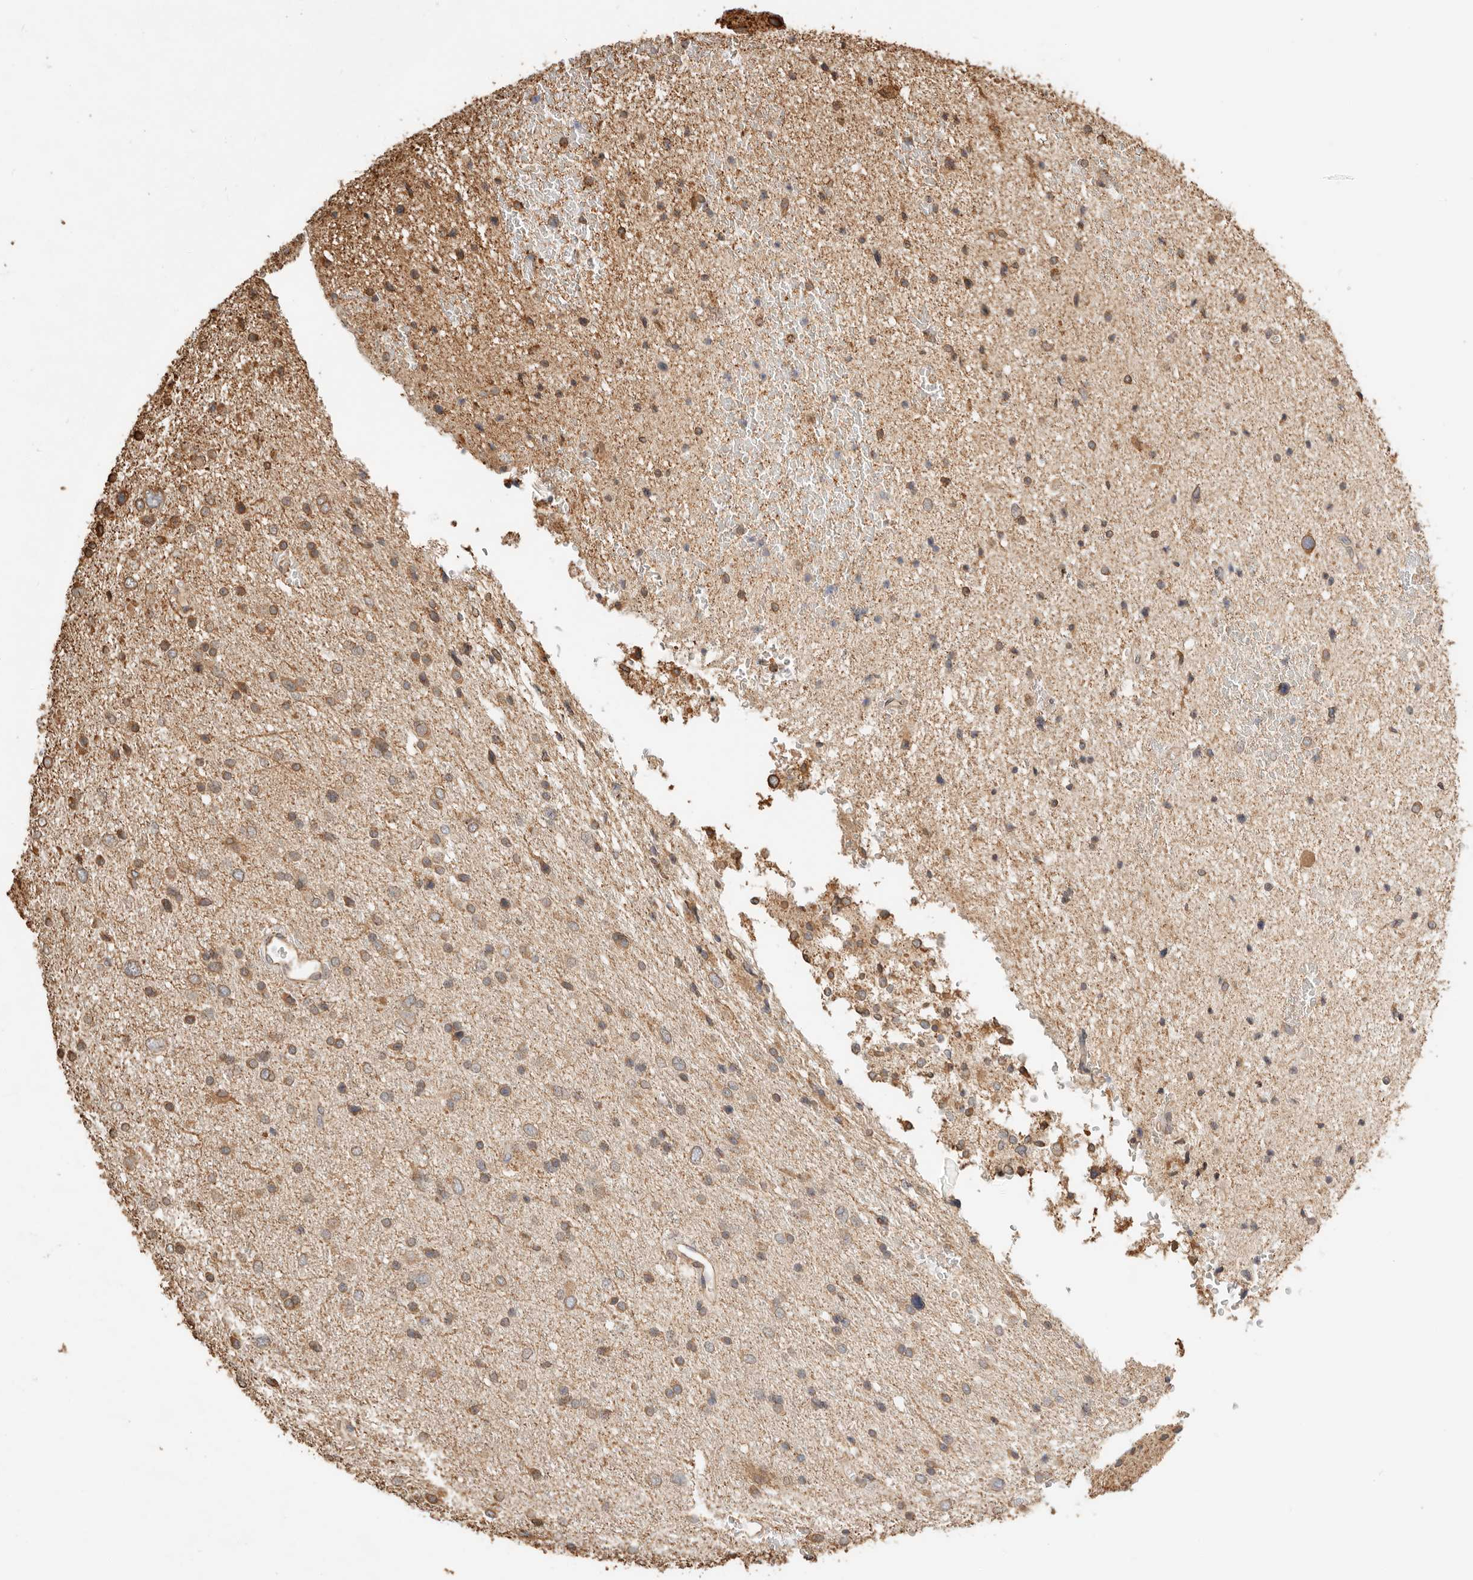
{"staining": {"intensity": "moderate", "quantity": ">75%", "location": "cytoplasmic/membranous"}, "tissue": "glioma", "cell_type": "Tumor cells", "image_type": "cancer", "snomed": [{"axis": "morphology", "description": "Glioma, malignant, Low grade"}, {"axis": "topography", "description": "Cerebral cortex"}], "caption": "Glioma was stained to show a protein in brown. There is medium levels of moderate cytoplasmic/membranous positivity in approximately >75% of tumor cells. The protein is shown in brown color, while the nuclei are stained blue.", "gene": "ARHGEF10L", "patient": {"sex": "female", "age": 39}}